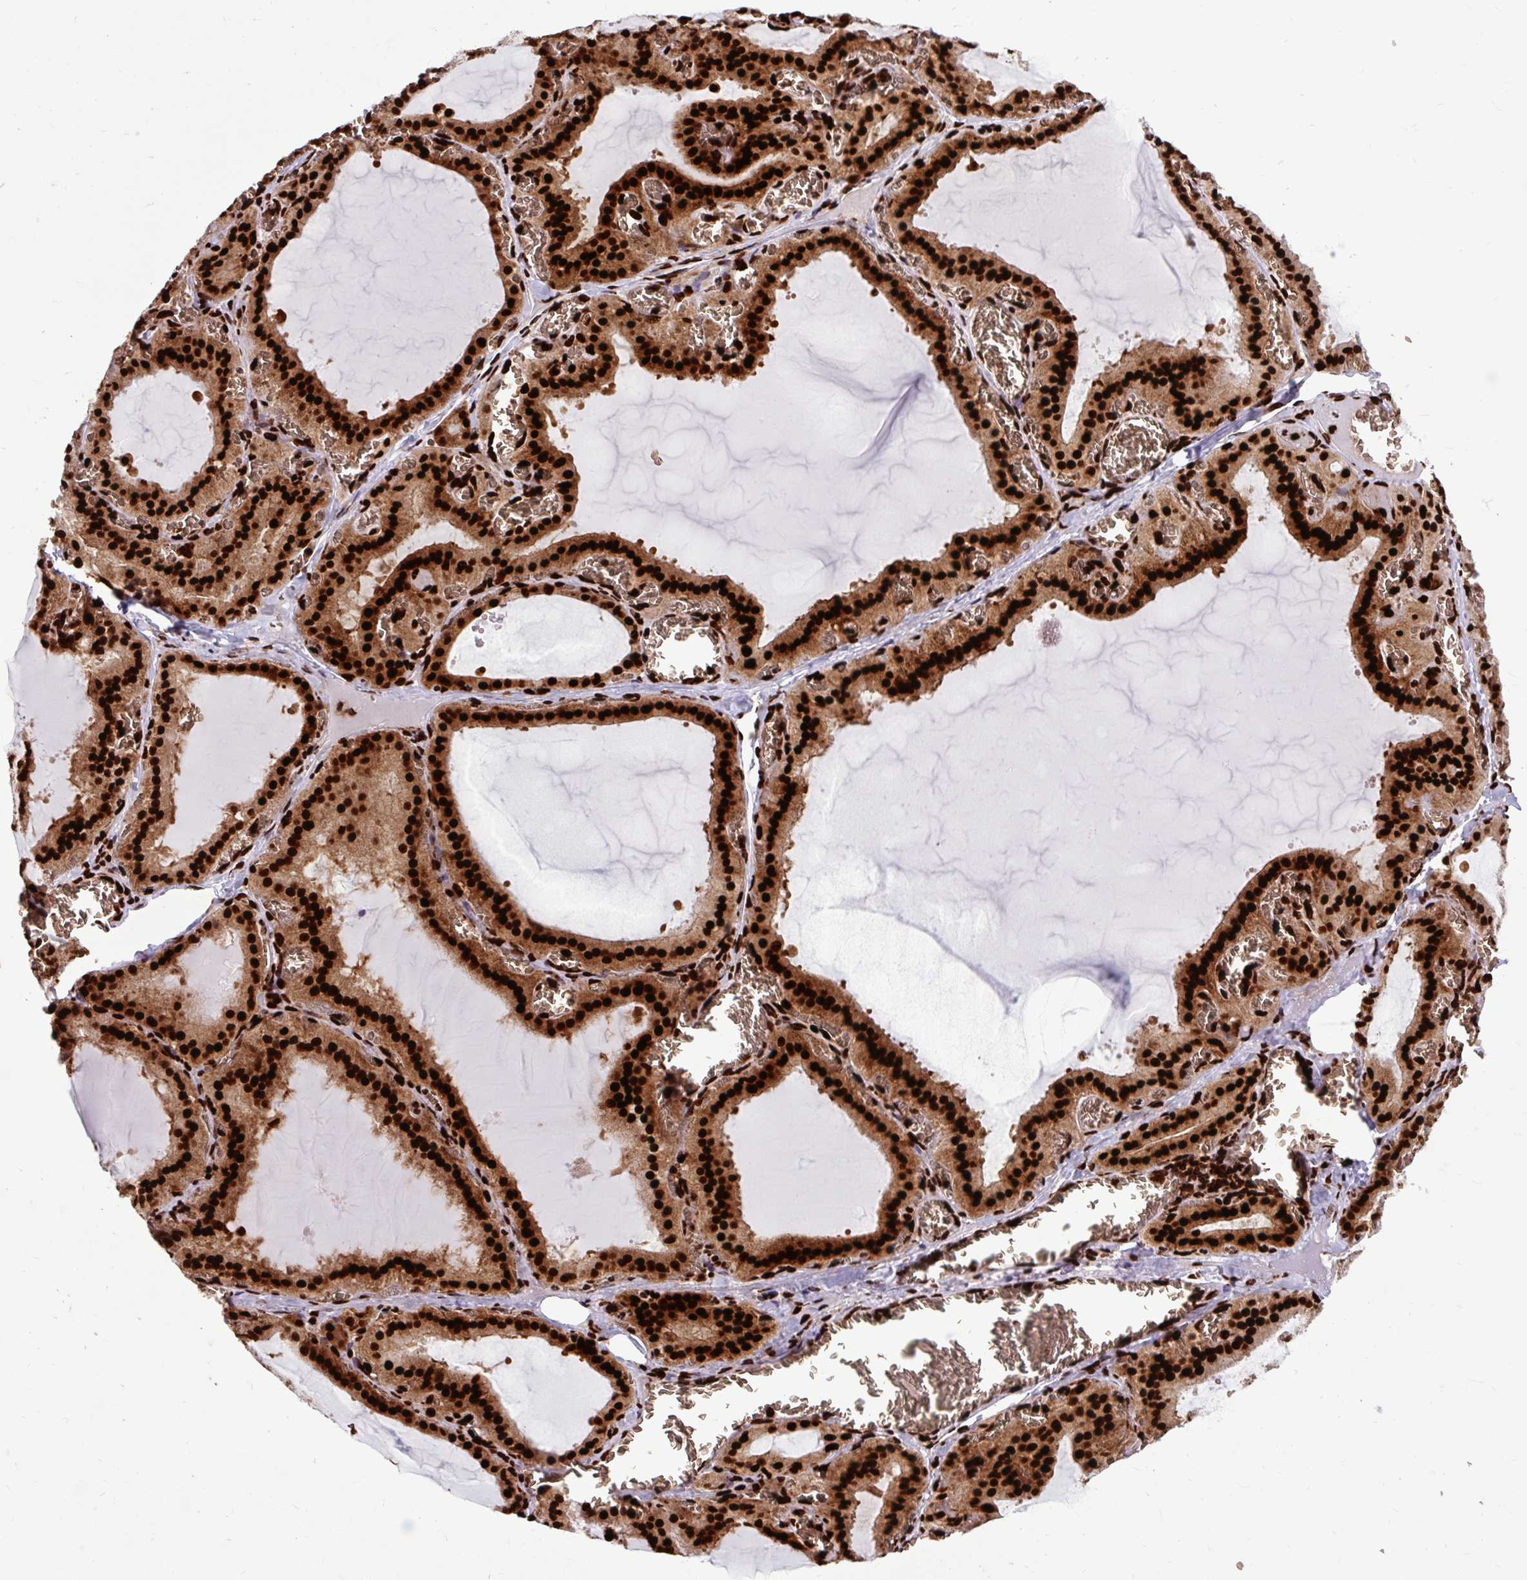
{"staining": {"intensity": "strong", "quantity": ">75%", "location": "nuclear"}, "tissue": "thyroid gland", "cell_type": "Glandular cells", "image_type": "normal", "snomed": [{"axis": "morphology", "description": "Normal tissue, NOS"}, {"axis": "topography", "description": "Thyroid gland"}], "caption": "There is high levels of strong nuclear staining in glandular cells of unremarkable thyroid gland, as demonstrated by immunohistochemical staining (brown color).", "gene": "FUS", "patient": {"sex": "female", "age": 30}}